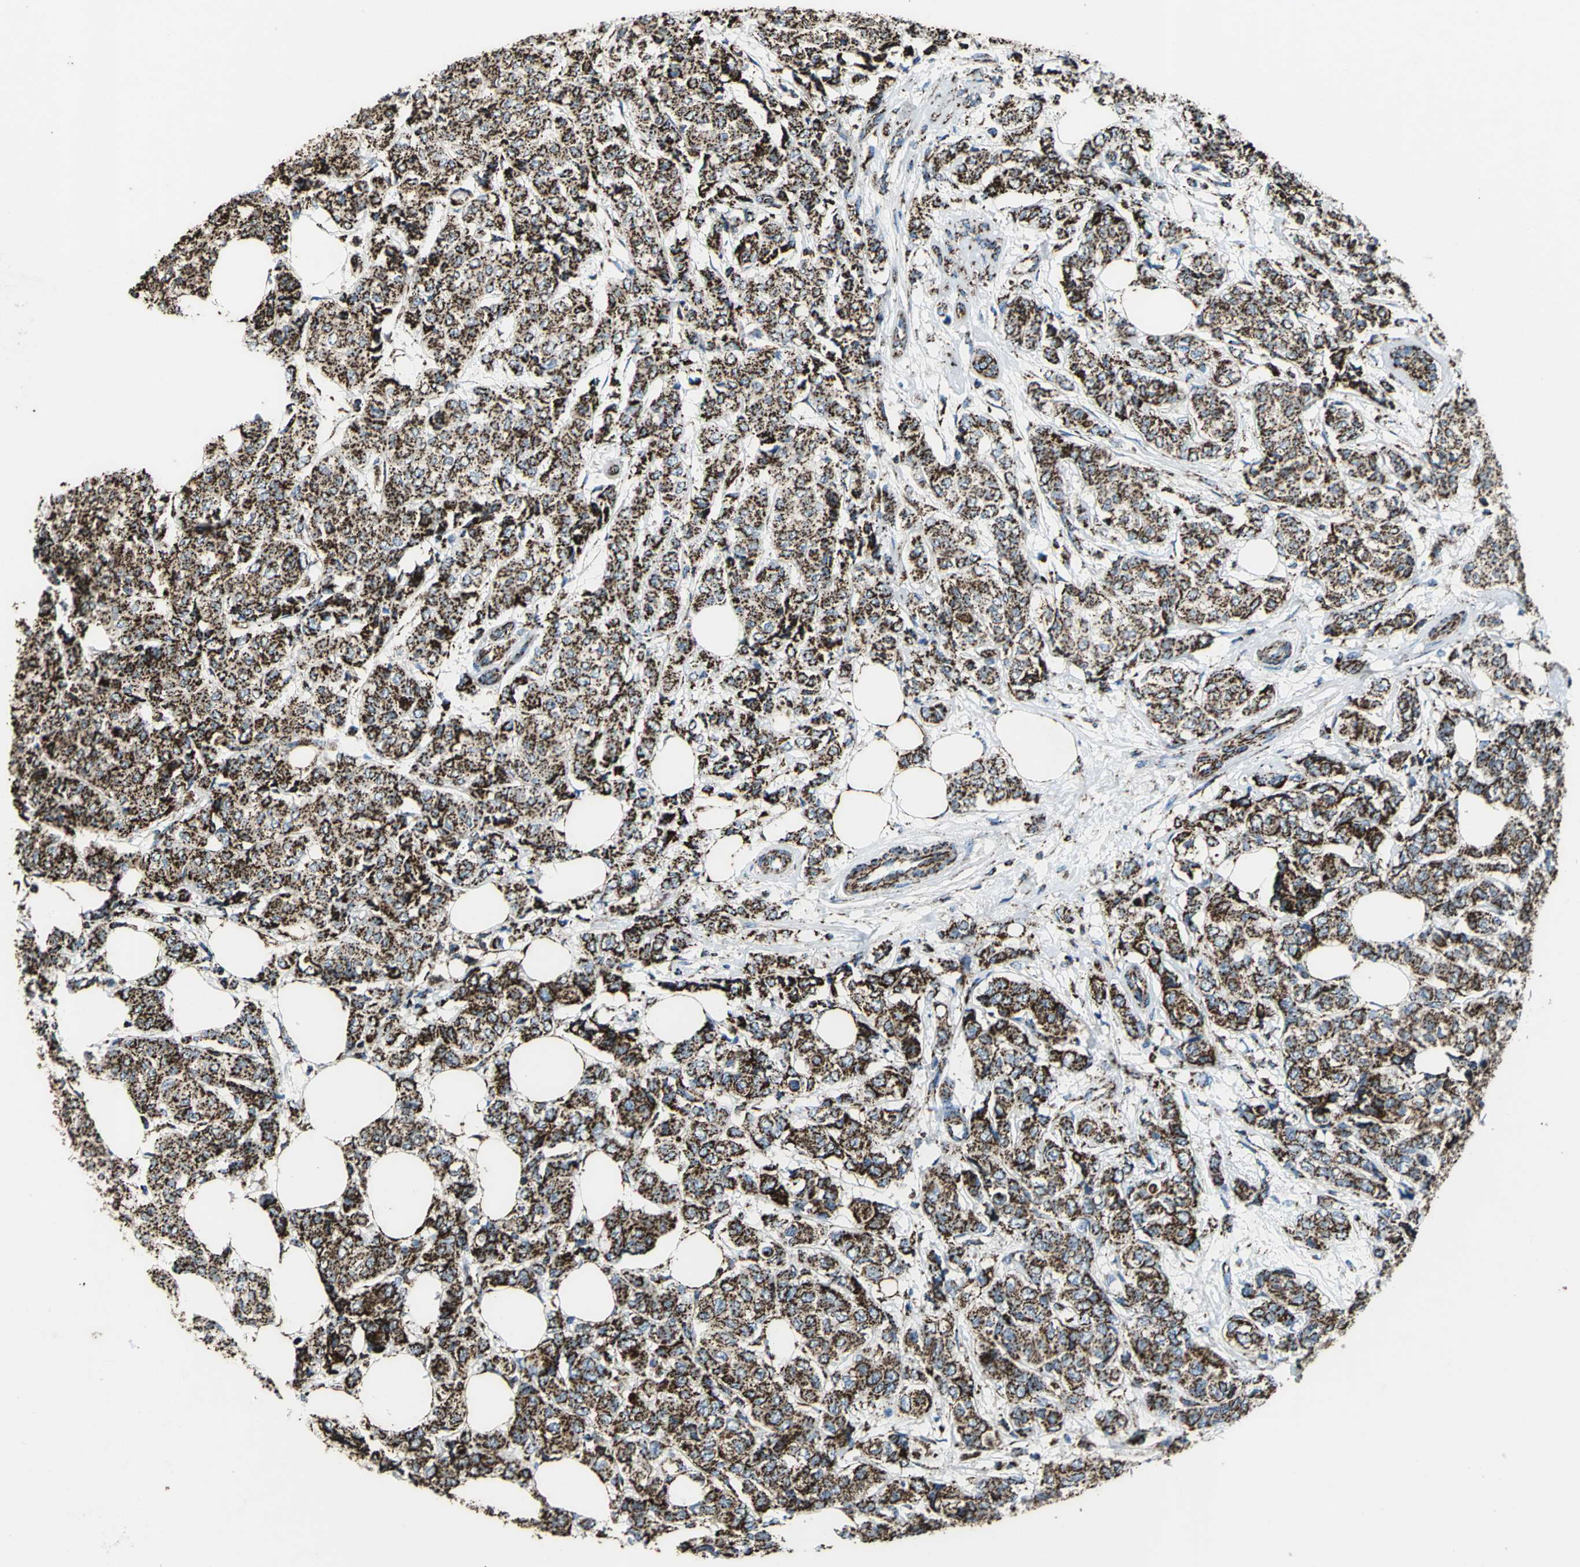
{"staining": {"intensity": "strong", "quantity": ">75%", "location": "cytoplasmic/membranous"}, "tissue": "breast cancer", "cell_type": "Tumor cells", "image_type": "cancer", "snomed": [{"axis": "morphology", "description": "Lobular carcinoma"}, {"axis": "topography", "description": "Breast"}], "caption": "Lobular carcinoma (breast) stained with immunohistochemistry displays strong cytoplasmic/membranous staining in about >75% of tumor cells.", "gene": "ECH1", "patient": {"sex": "female", "age": 60}}